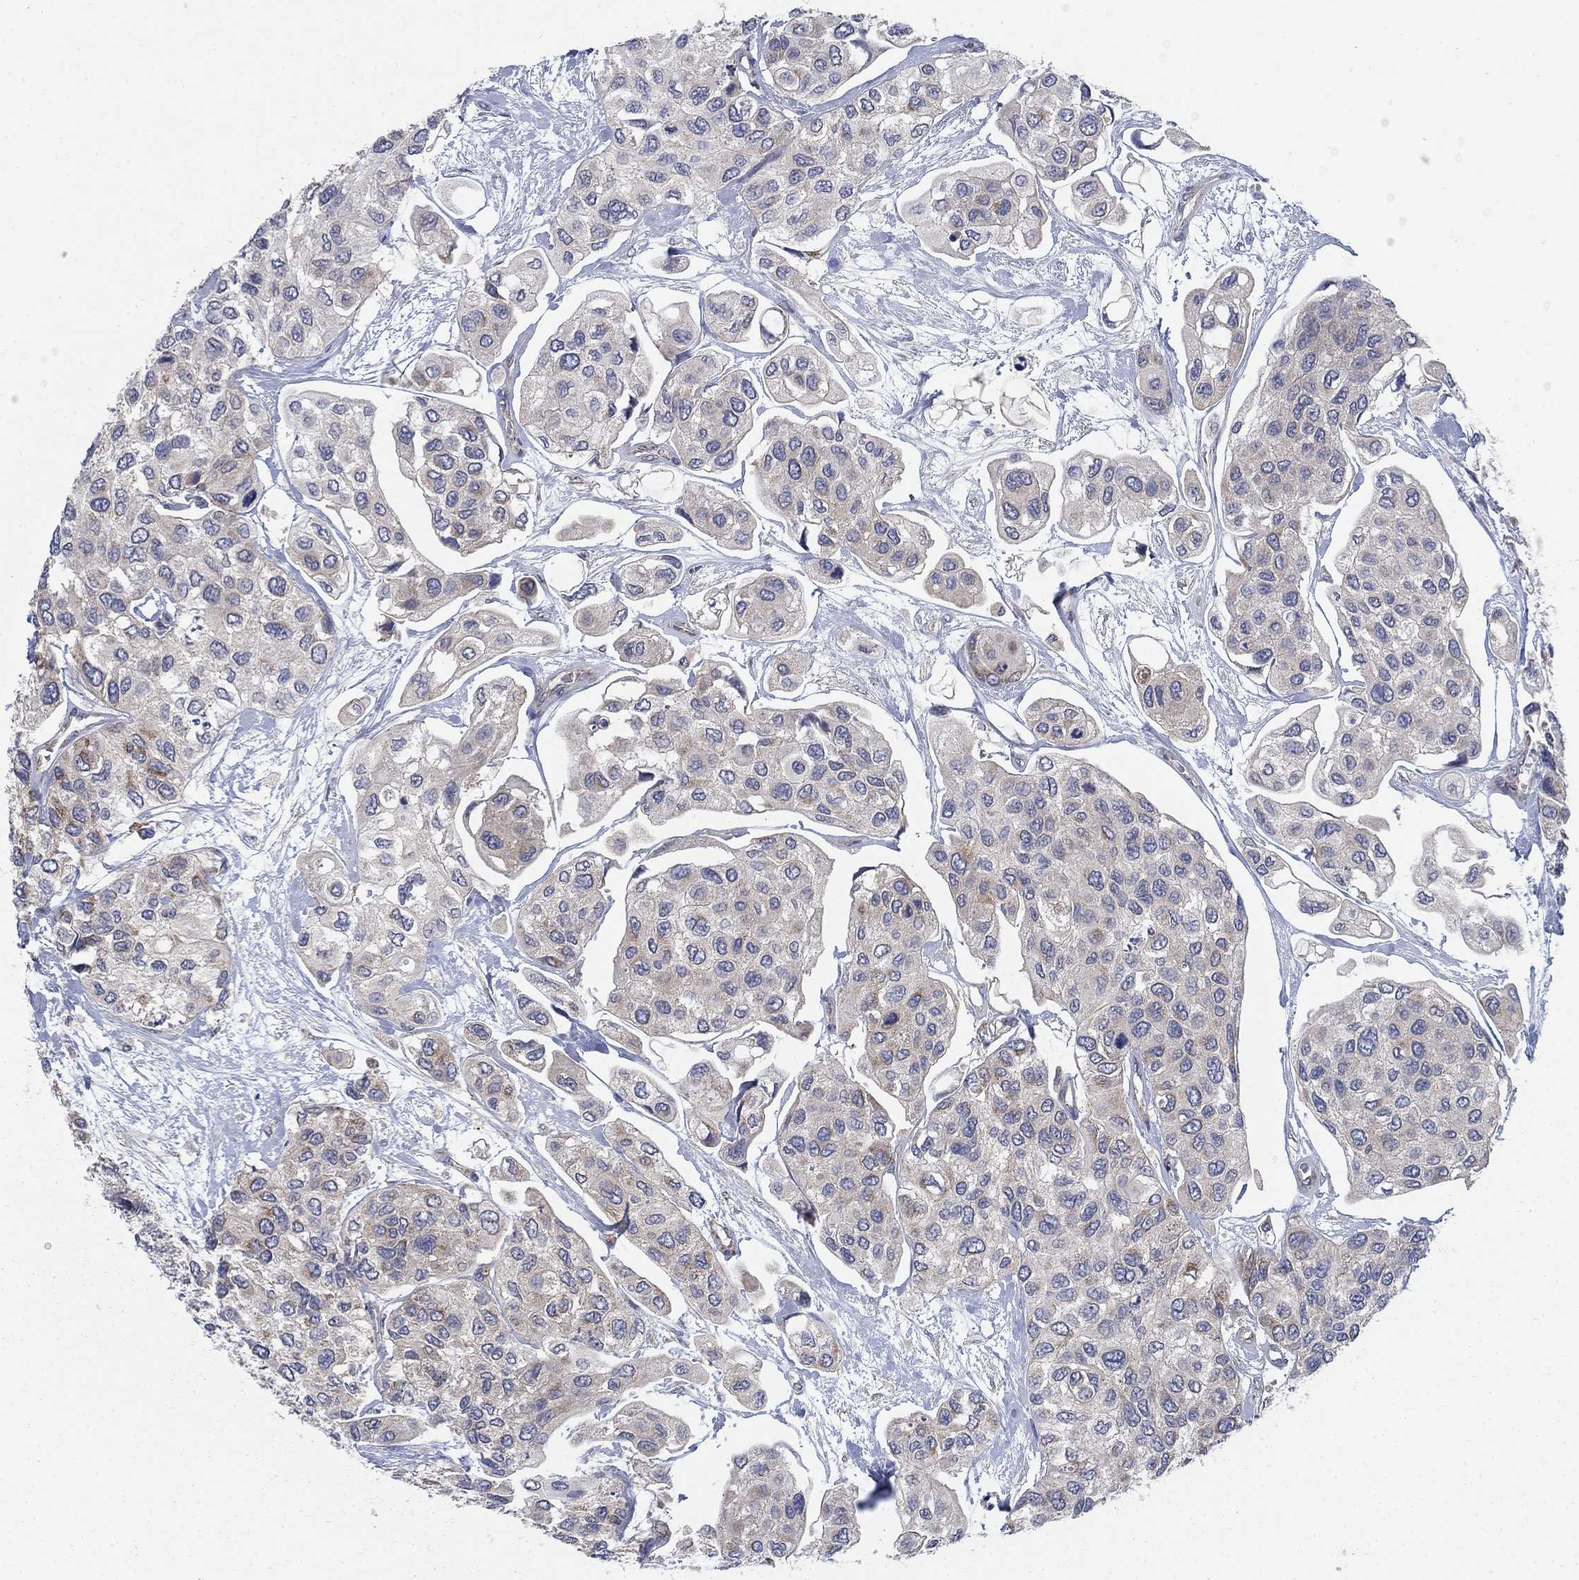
{"staining": {"intensity": "negative", "quantity": "none", "location": "none"}, "tissue": "urothelial cancer", "cell_type": "Tumor cells", "image_type": "cancer", "snomed": [{"axis": "morphology", "description": "Urothelial carcinoma, High grade"}, {"axis": "topography", "description": "Urinary bladder"}], "caption": "Tumor cells show no significant expression in urothelial carcinoma (high-grade).", "gene": "NME7", "patient": {"sex": "male", "age": 77}}